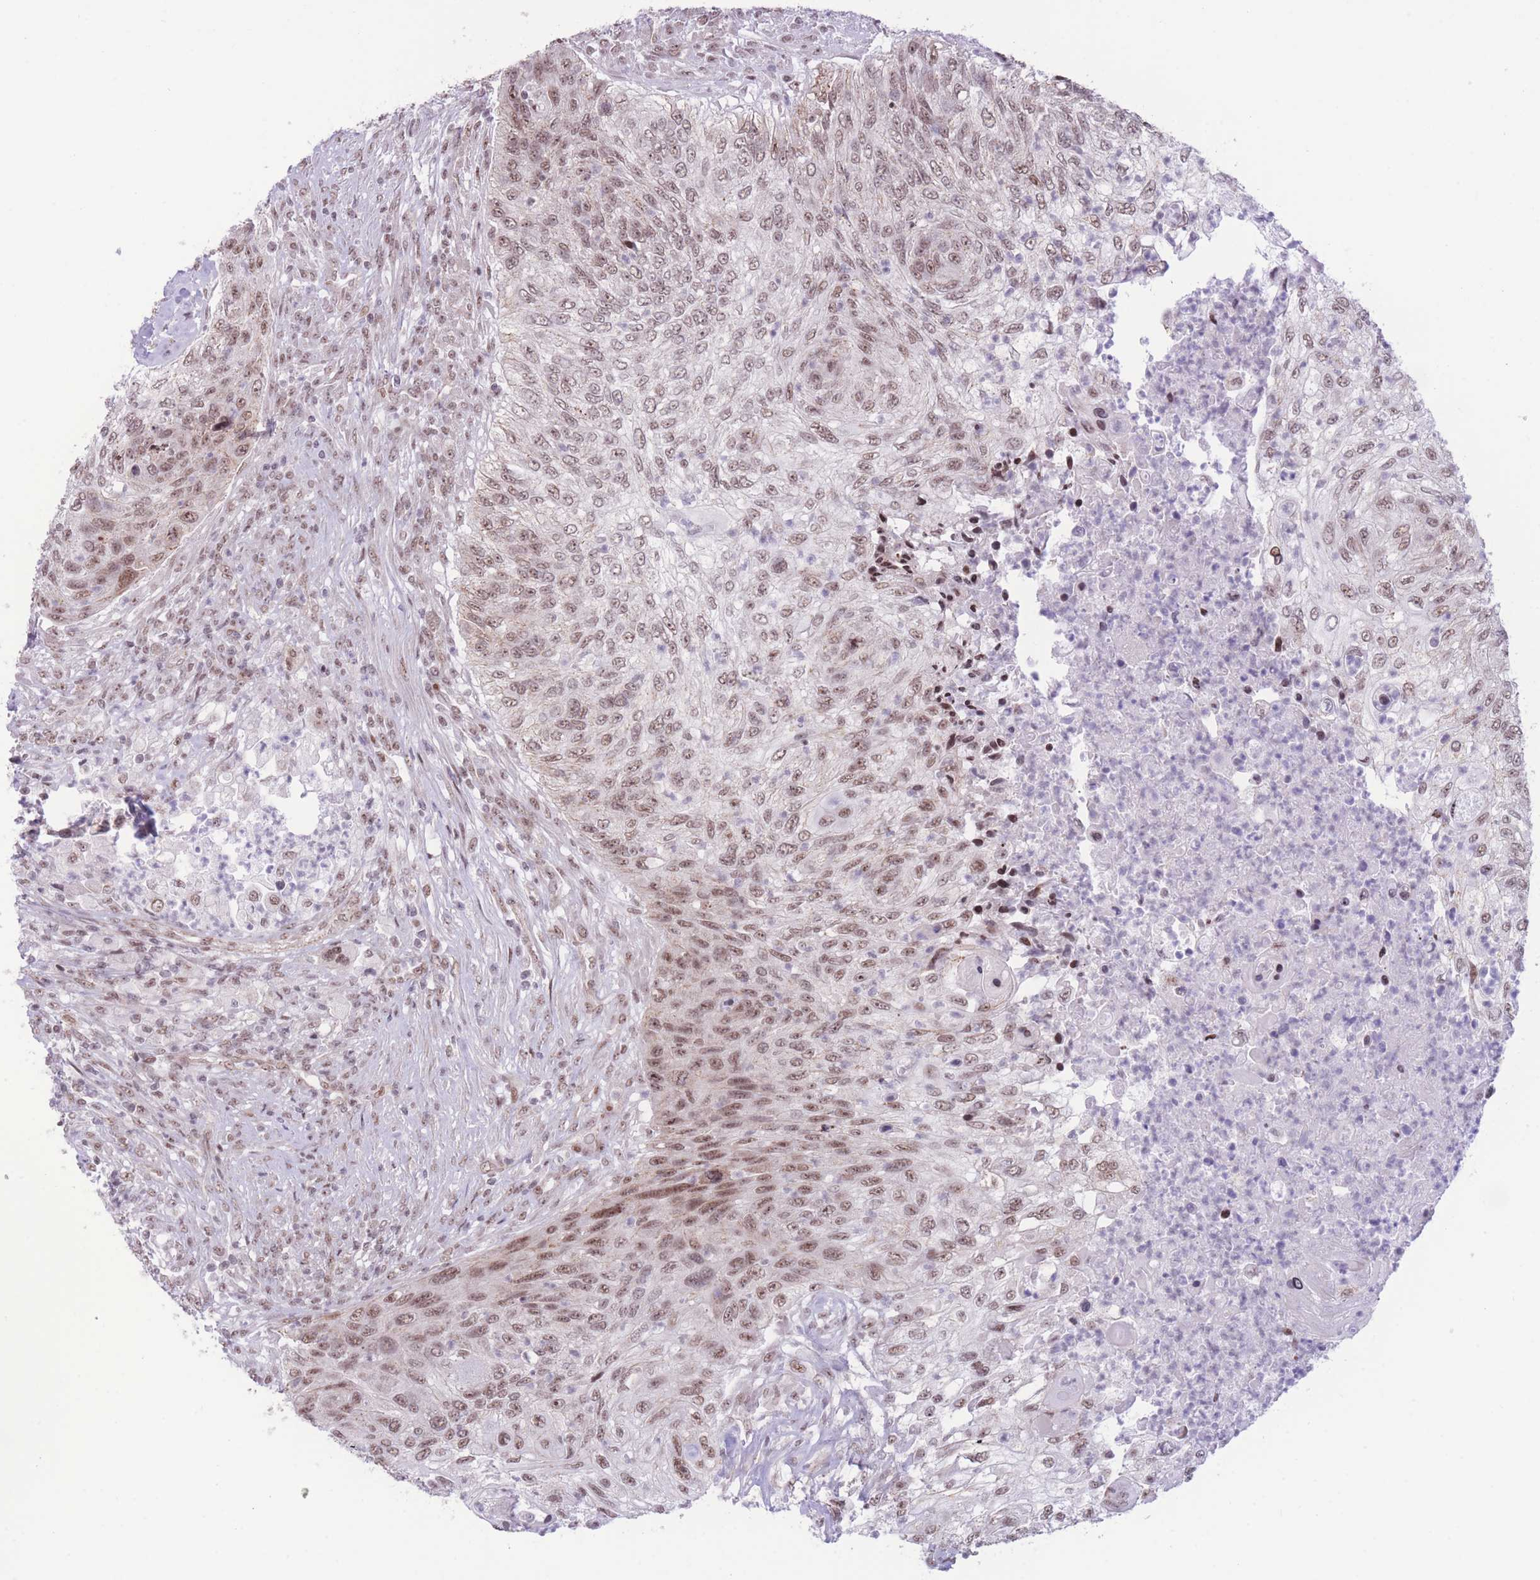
{"staining": {"intensity": "moderate", "quantity": ">75%", "location": "nuclear"}, "tissue": "urothelial cancer", "cell_type": "Tumor cells", "image_type": "cancer", "snomed": [{"axis": "morphology", "description": "Urothelial carcinoma, High grade"}, {"axis": "topography", "description": "Urinary bladder"}], "caption": "Protein expression analysis of urothelial cancer displays moderate nuclear expression in about >75% of tumor cells.", "gene": "PCIF1", "patient": {"sex": "female", "age": 60}}